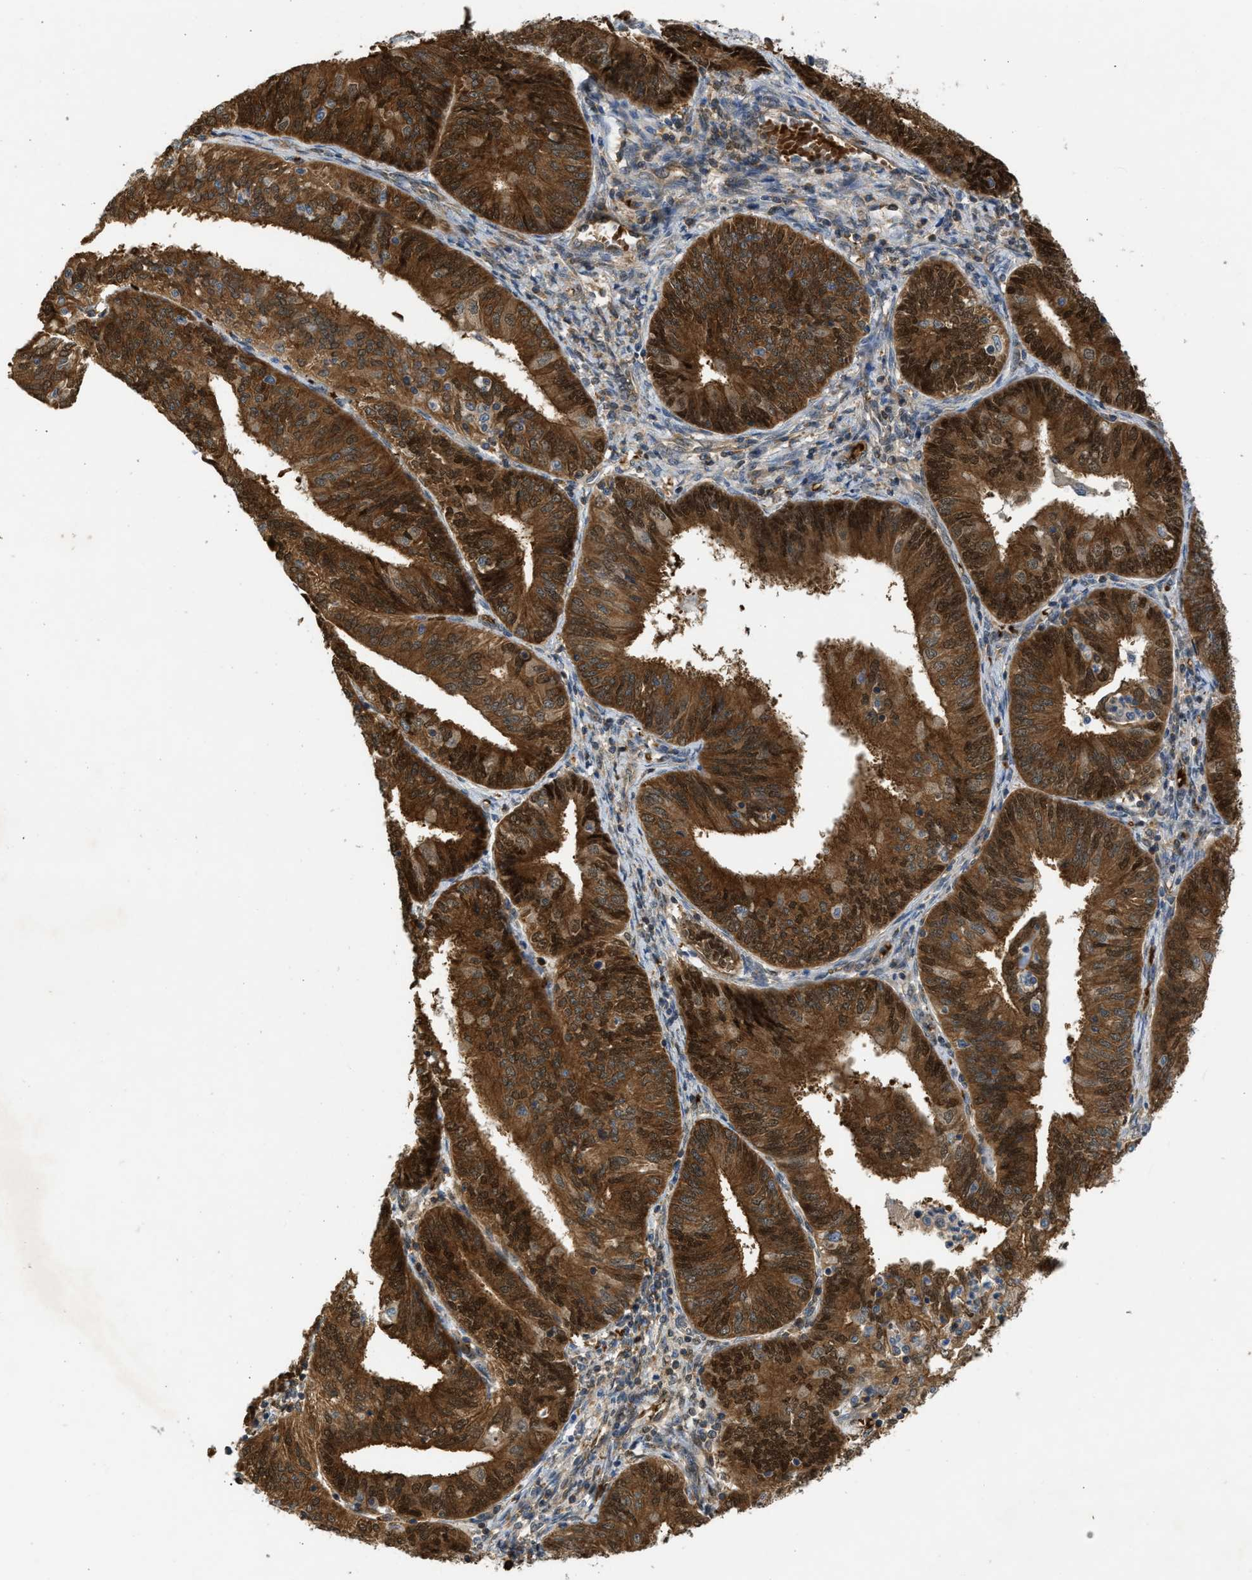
{"staining": {"intensity": "strong", "quantity": ">75%", "location": "cytoplasmic/membranous,nuclear"}, "tissue": "endometrial cancer", "cell_type": "Tumor cells", "image_type": "cancer", "snomed": [{"axis": "morphology", "description": "Adenocarcinoma, NOS"}, {"axis": "topography", "description": "Endometrium"}], "caption": "There is high levels of strong cytoplasmic/membranous and nuclear positivity in tumor cells of endometrial cancer (adenocarcinoma), as demonstrated by immunohistochemical staining (brown color).", "gene": "MAPK7", "patient": {"sex": "female", "age": 58}}